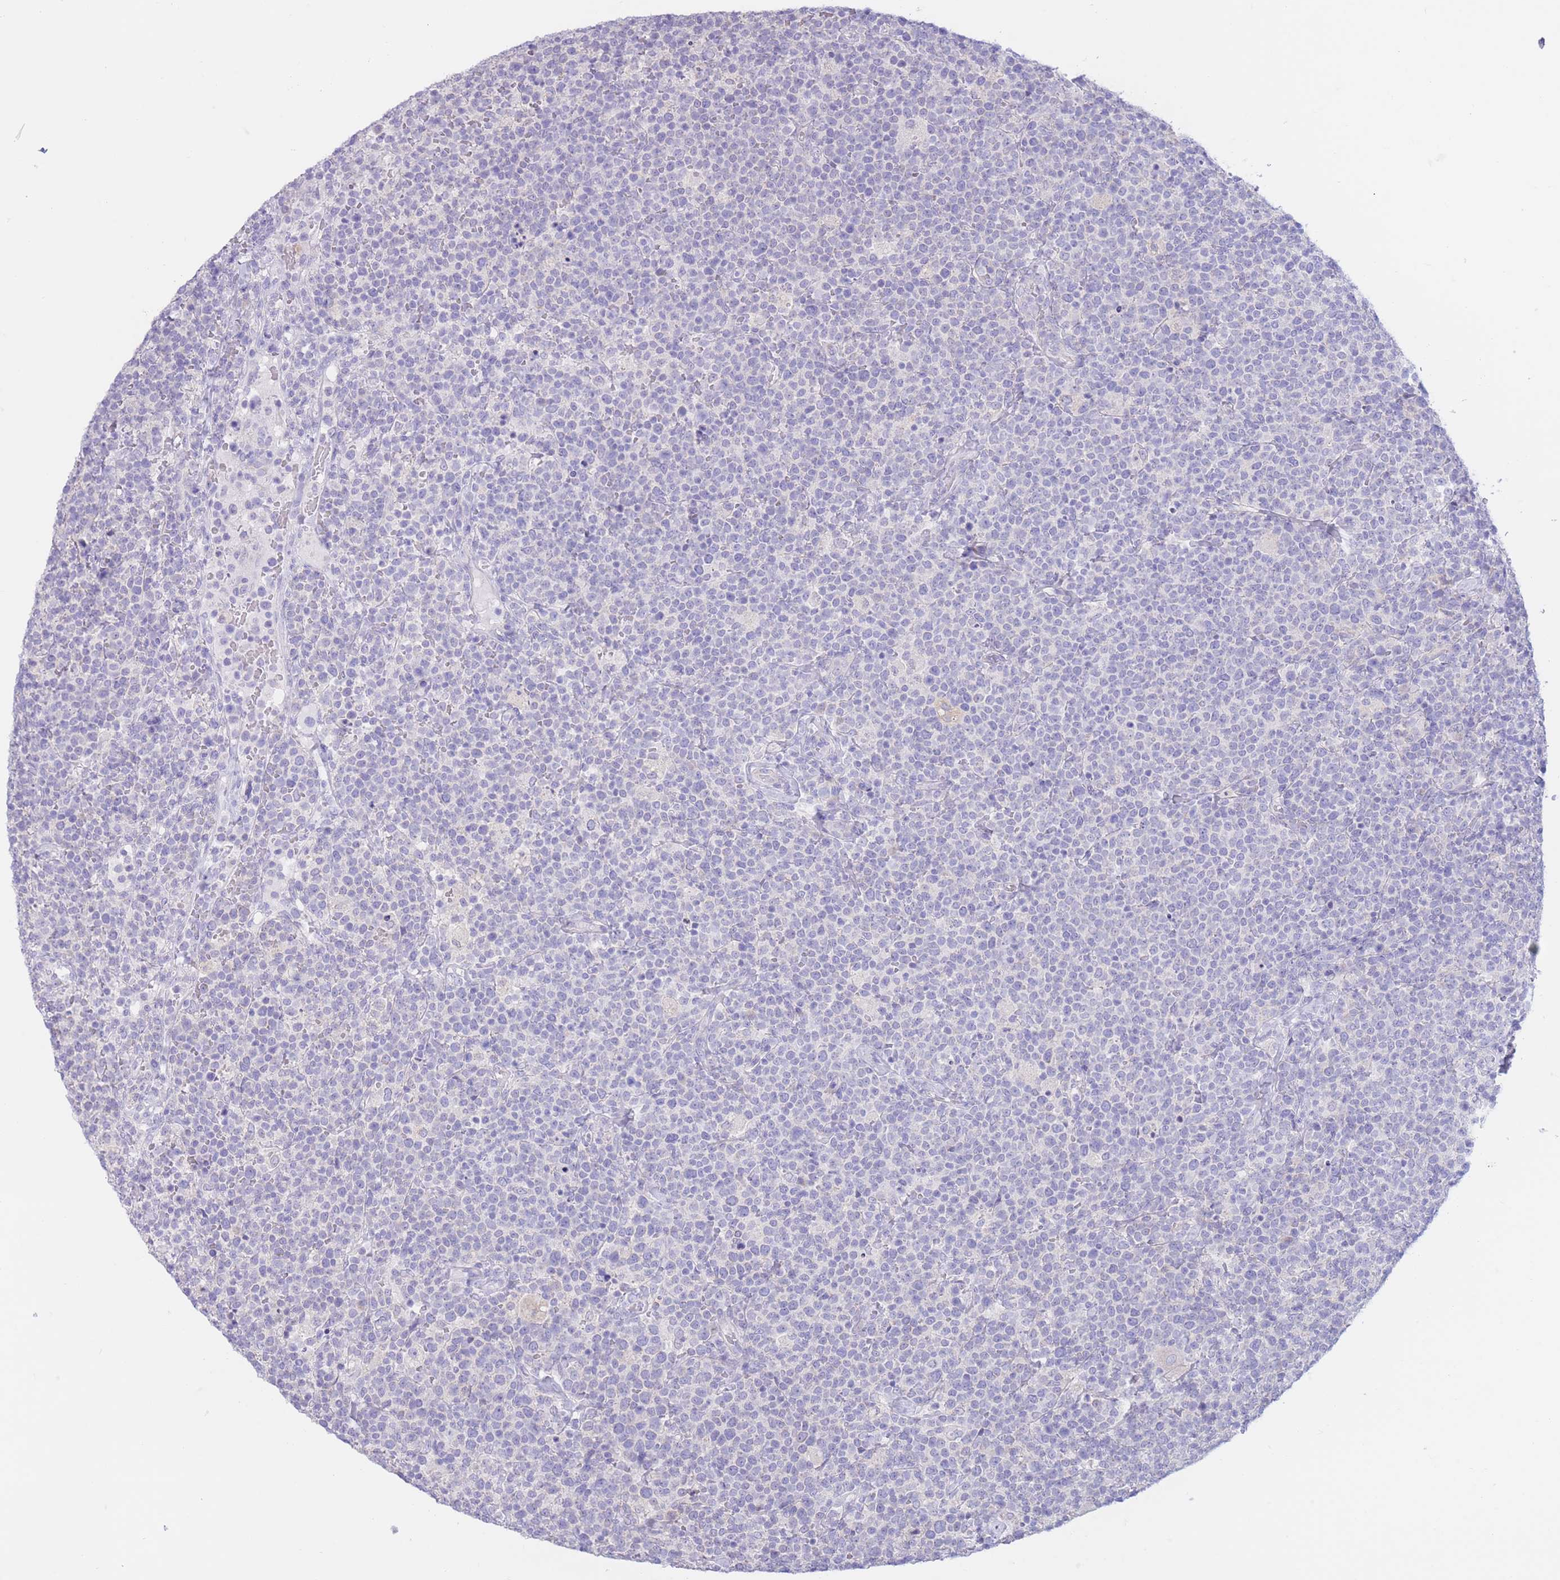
{"staining": {"intensity": "negative", "quantity": "none", "location": "none"}, "tissue": "lymphoma", "cell_type": "Tumor cells", "image_type": "cancer", "snomed": [{"axis": "morphology", "description": "Malignant lymphoma, non-Hodgkin's type, High grade"}, {"axis": "topography", "description": "Lymph node"}], "caption": "Immunohistochemistry (IHC) image of malignant lymphoma, non-Hodgkin's type (high-grade) stained for a protein (brown), which displays no staining in tumor cells. (DAB immunohistochemistry (IHC) with hematoxylin counter stain).", "gene": "FAH", "patient": {"sex": "male", "age": 61}}